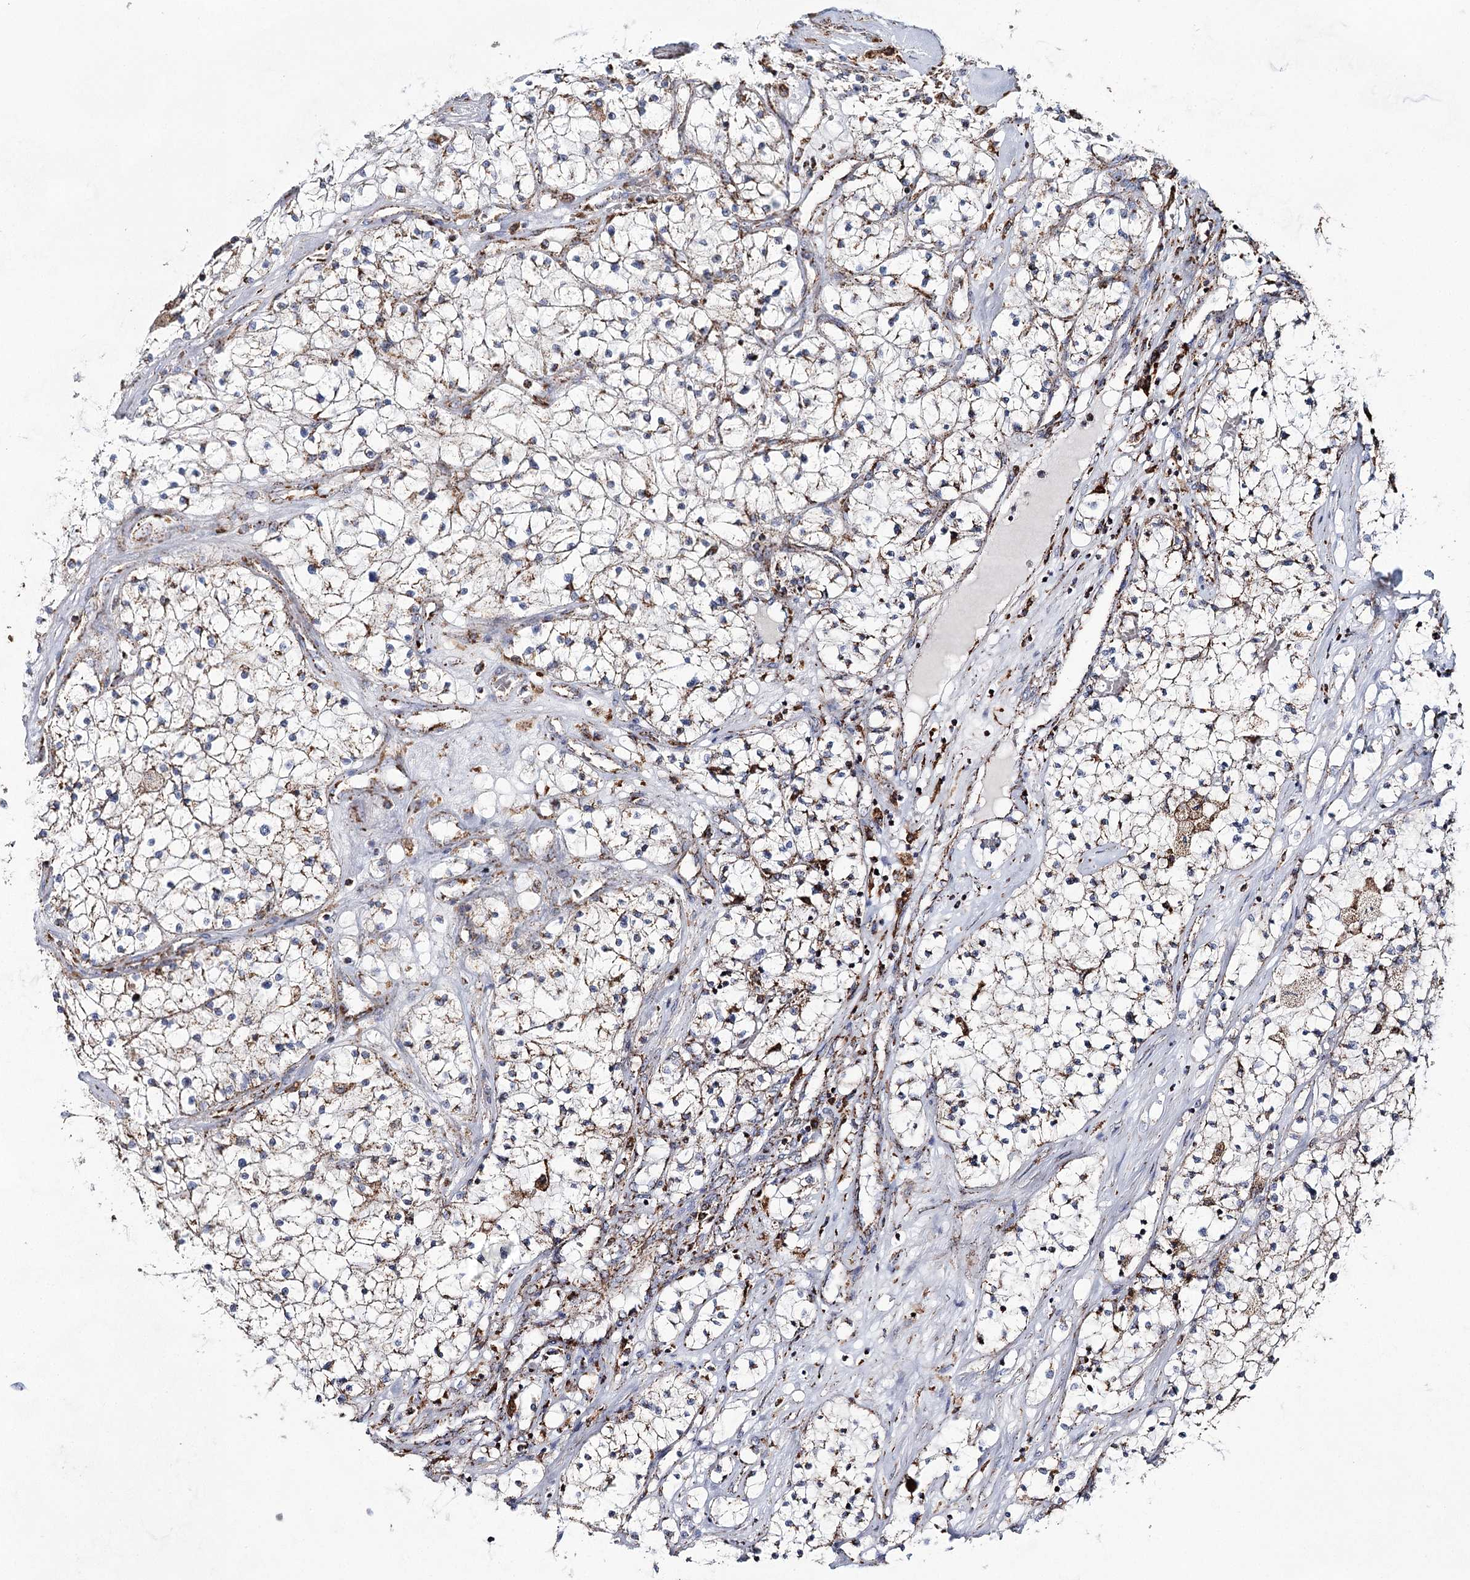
{"staining": {"intensity": "weak", "quantity": ">75%", "location": "cytoplasmic/membranous"}, "tissue": "renal cancer", "cell_type": "Tumor cells", "image_type": "cancer", "snomed": [{"axis": "morphology", "description": "Normal tissue, NOS"}, {"axis": "morphology", "description": "Adenocarcinoma, NOS"}, {"axis": "topography", "description": "Kidney"}], "caption": "Protein staining of adenocarcinoma (renal) tissue demonstrates weak cytoplasmic/membranous positivity in about >75% of tumor cells.", "gene": "CWF19L1", "patient": {"sex": "male", "age": 68}}